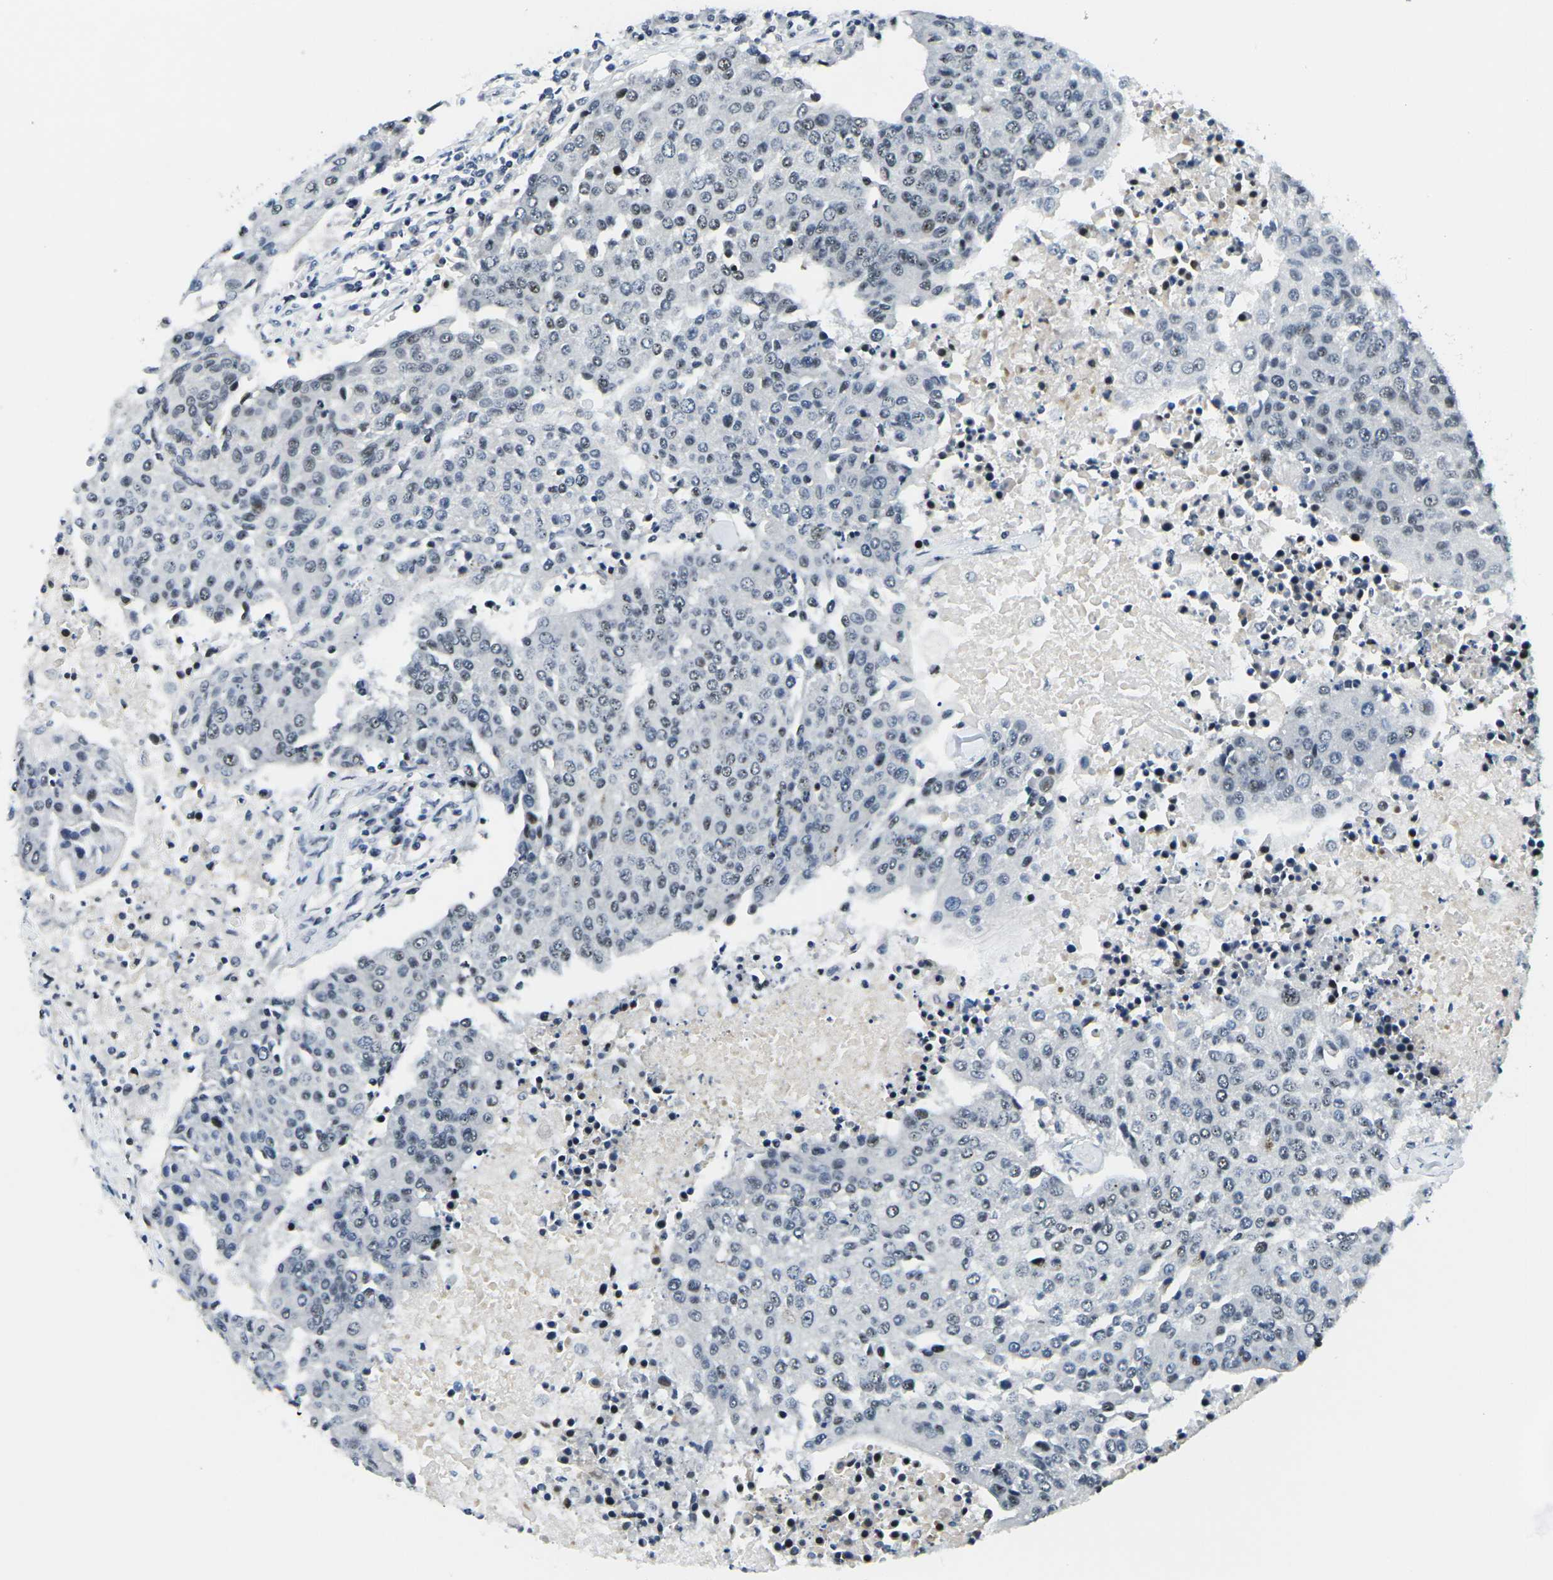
{"staining": {"intensity": "weak", "quantity": "<25%", "location": "nuclear"}, "tissue": "urothelial cancer", "cell_type": "Tumor cells", "image_type": "cancer", "snomed": [{"axis": "morphology", "description": "Urothelial carcinoma, High grade"}, {"axis": "topography", "description": "Urinary bladder"}], "caption": "Immunohistochemical staining of urothelial cancer reveals no significant expression in tumor cells.", "gene": "PRPF8", "patient": {"sex": "female", "age": 85}}